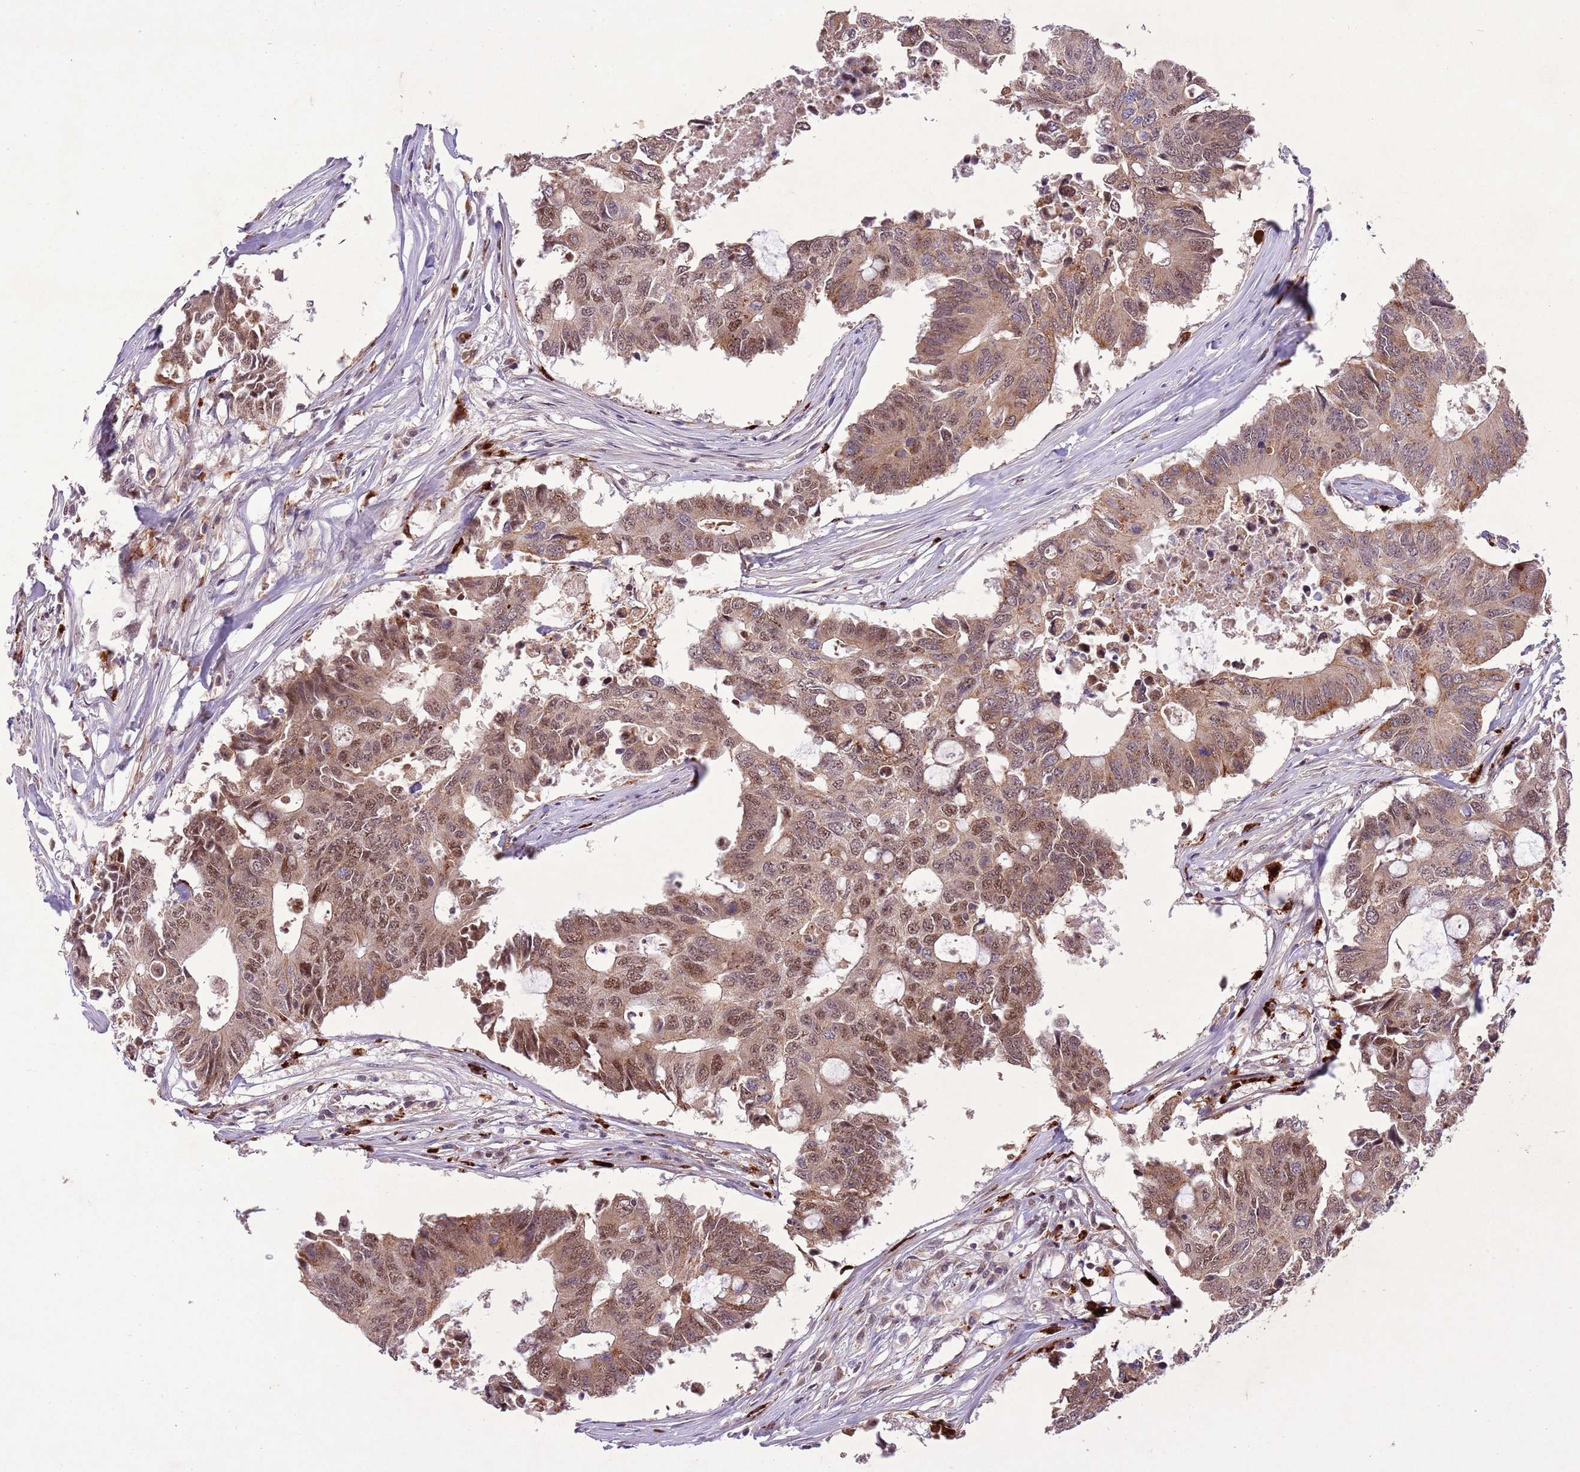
{"staining": {"intensity": "moderate", "quantity": ">75%", "location": "cytoplasmic/membranous,nuclear"}, "tissue": "colorectal cancer", "cell_type": "Tumor cells", "image_type": "cancer", "snomed": [{"axis": "morphology", "description": "Adenocarcinoma, NOS"}, {"axis": "topography", "description": "Colon"}], "caption": "IHC (DAB (3,3'-diaminobenzidine)) staining of colorectal cancer demonstrates moderate cytoplasmic/membranous and nuclear protein expression in approximately >75% of tumor cells.", "gene": "TRIM27", "patient": {"sex": "male", "age": 71}}